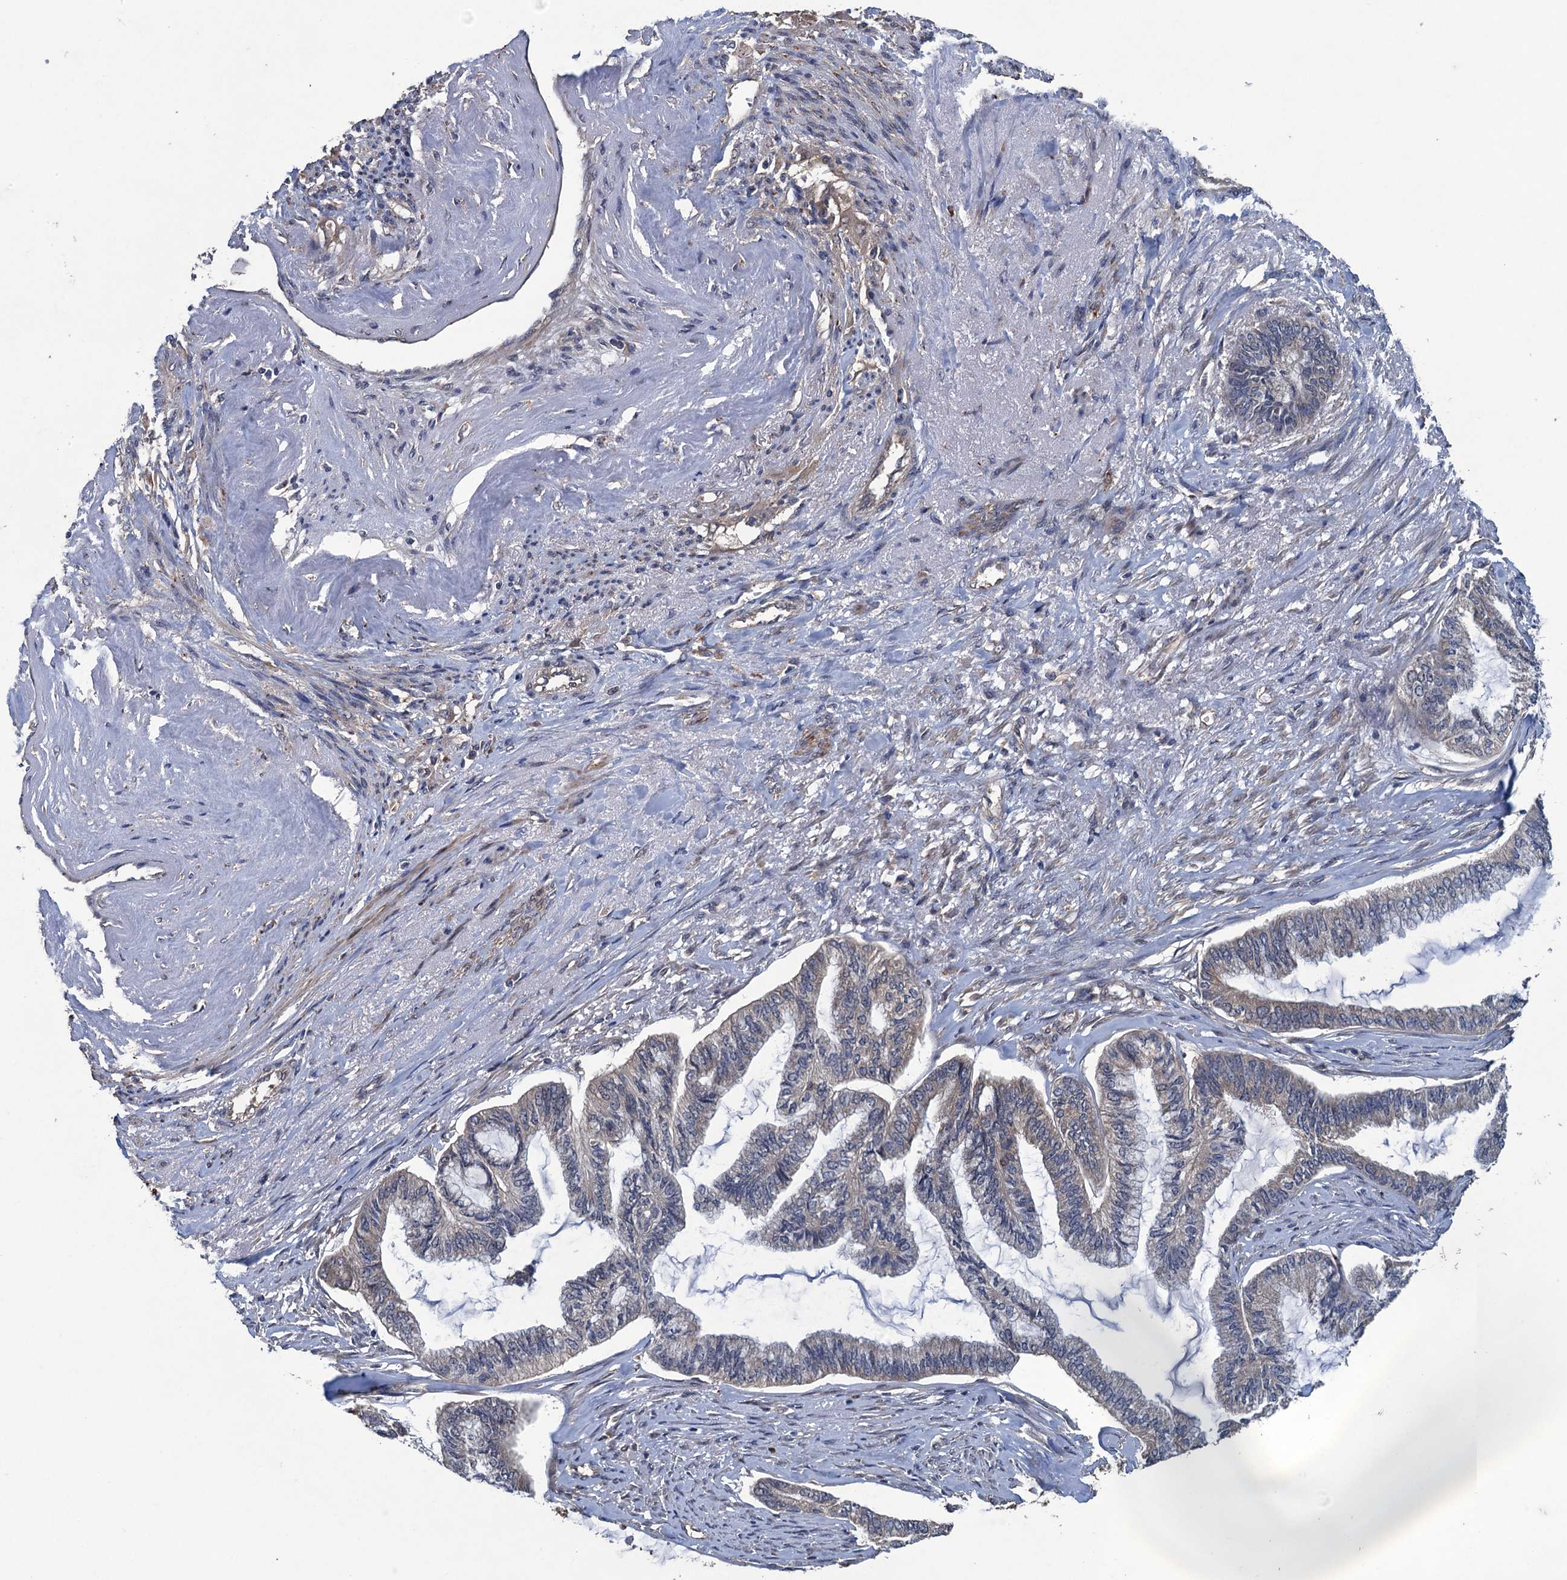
{"staining": {"intensity": "weak", "quantity": "<25%", "location": "cytoplasmic/membranous"}, "tissue": "endometrial cancer", "cell_type": "Tumor cells", "image_type": "cancer", "snomed": [{"axis": "morphology", "description": "Adenocarcinoma, NOS"}, {"axis": "topography", "description": "Endometrium"}], "caption": "Immunohistochemical staining of human endometrial cancer (adenocarcinoma) shows no significant staining in tumor cells. Brightfield microscopy of IHC stained with DAB (brown) and hematoxylin (blue), captured at high magnification.", "gene": "CNTN5", "patient": {"sex": "female", "age": 86}}